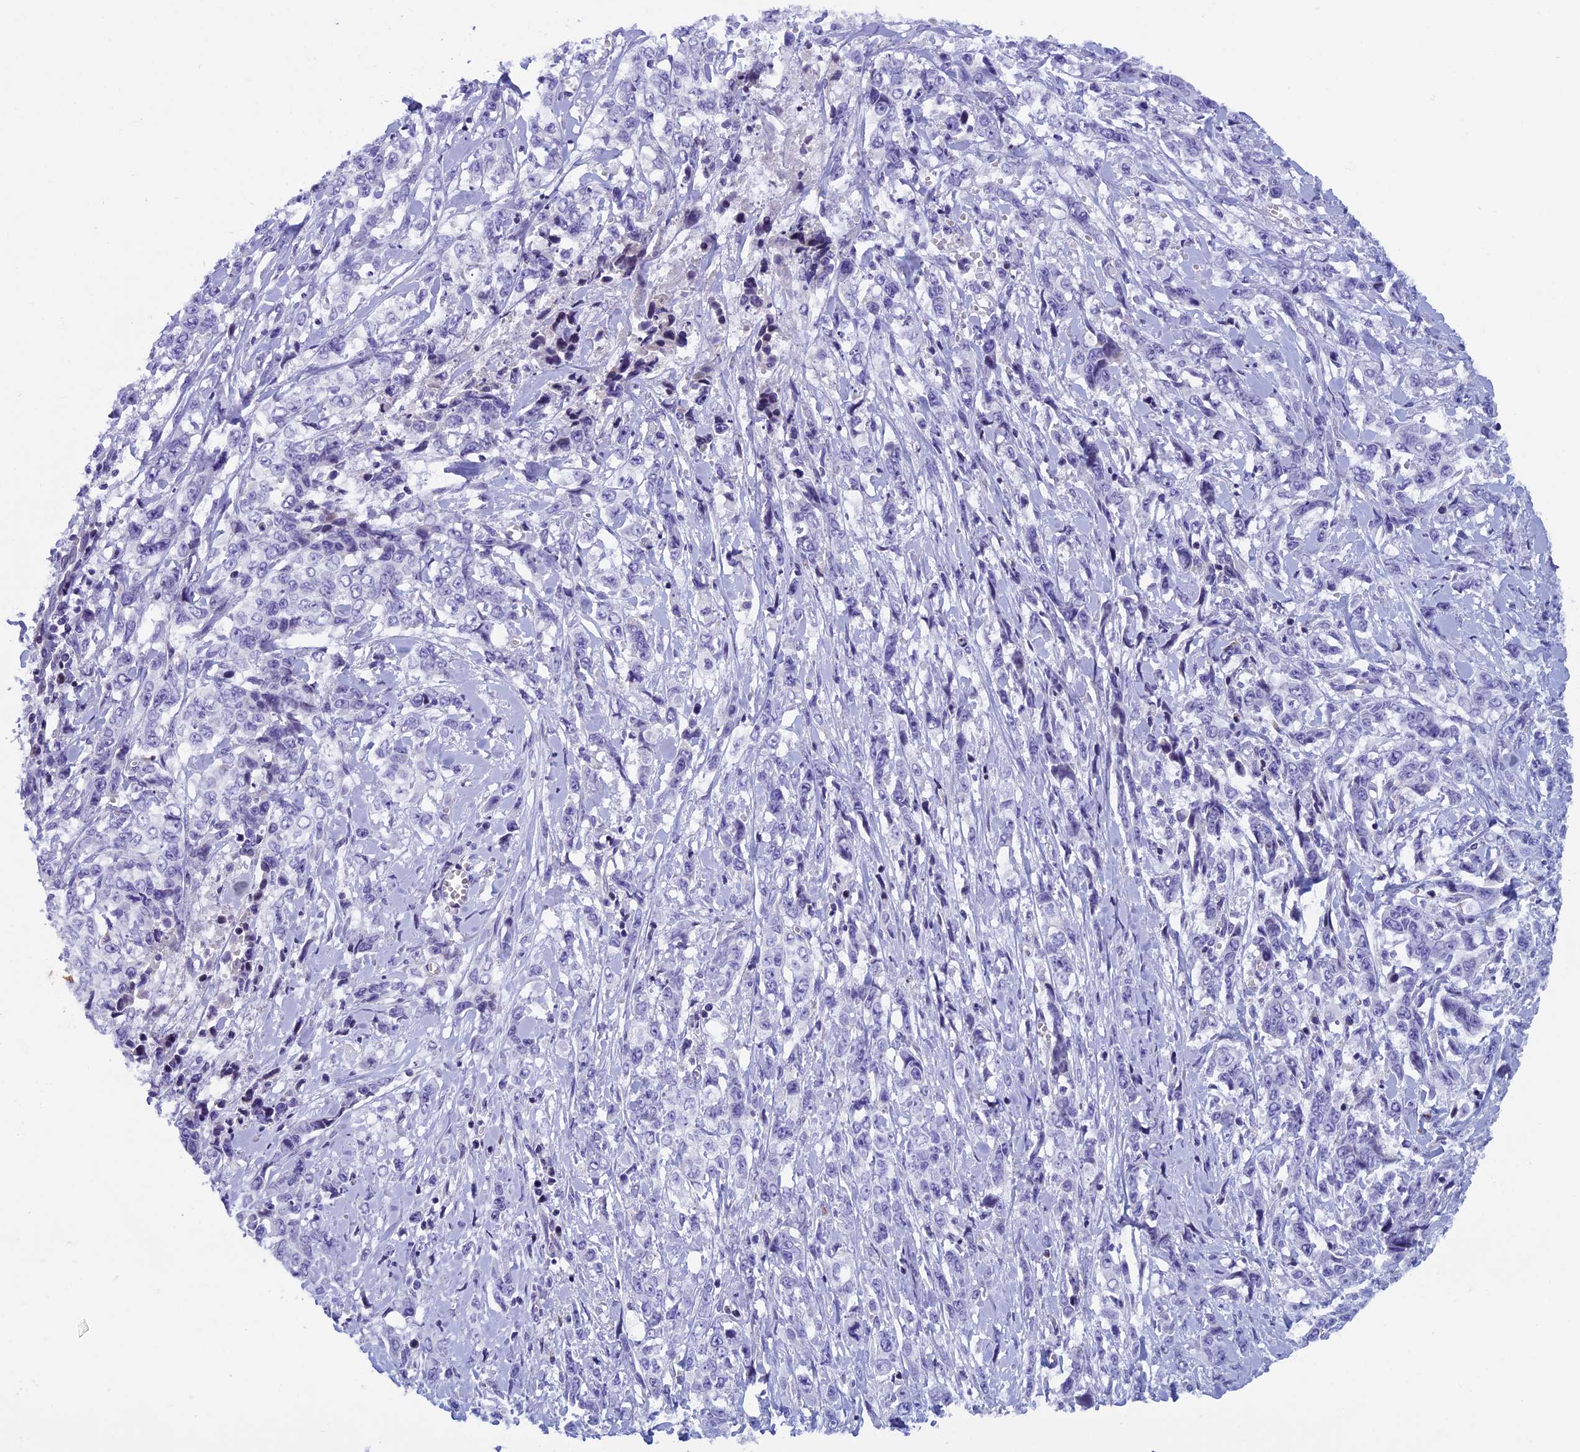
{"staining": {"intensity": "negative", "quantity": "none", "location": "none"}, "tissue": "stomach cancer", "cell_type": "Tumor cells", "image_type": "cancer", "snomed": [{"axis": "morphology", "description": "Adenocarcinoma, NOS"}, {"axis": "topography", "description": "Stomach, upper"}], "caption": "A photomicrograph of human stomach adenocarcinoma is negative for staining in tumor cells.", "gene": "ZNF563", "patient": {"sex": "male", "age": 62}}